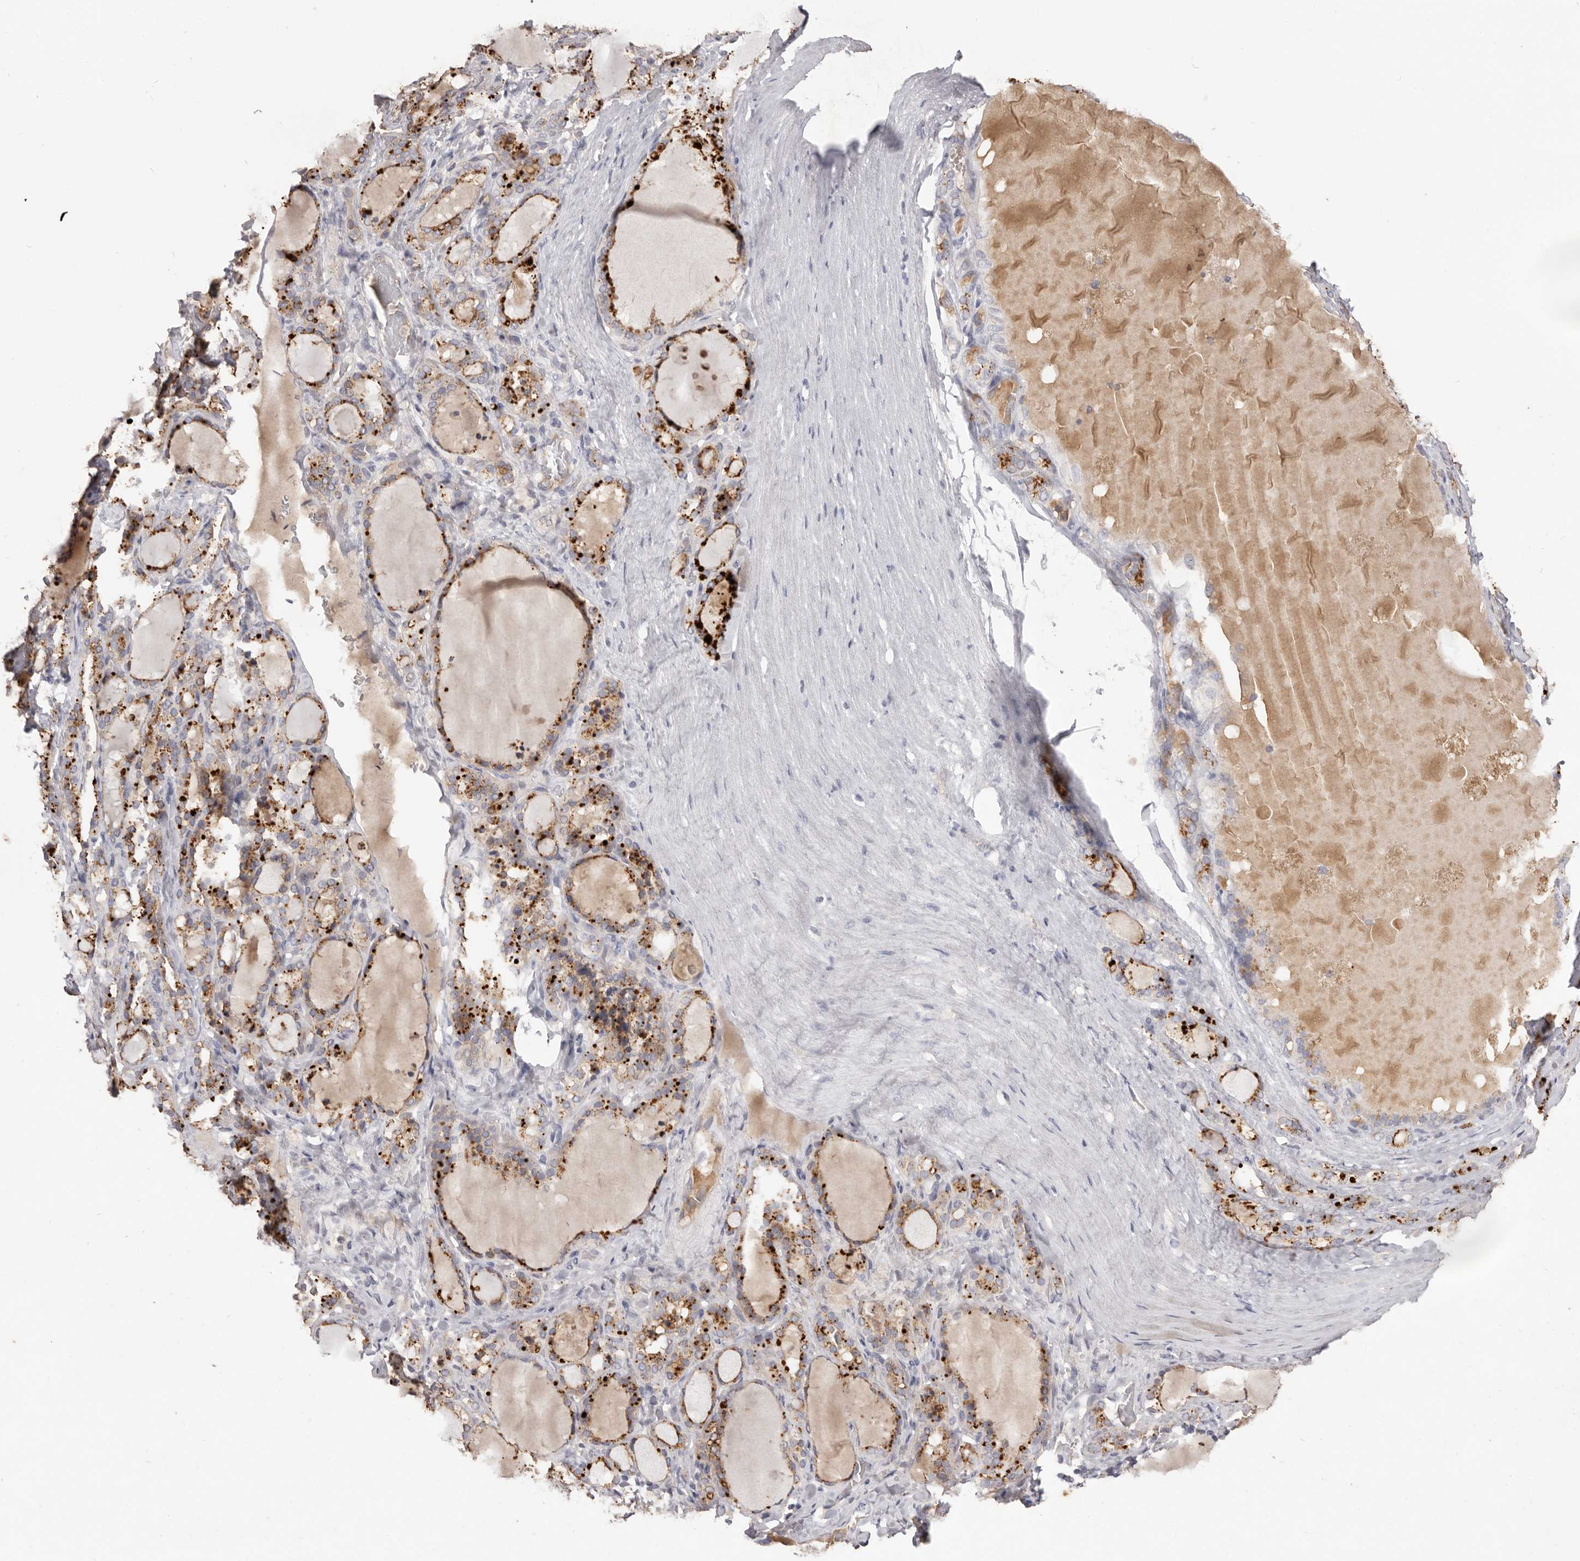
{"staining": {"intensity": "strong", "quantity": ">75%", "location": "cytoplasmic/membranous"}, "tissue": "thyroid gland", "cell_type": "Glandular cells", "image_type": "normal", "snomed": [{"axis": "morphology", "description": "Normal tissue, NOS"}, {"axis": "topography", "description": "Thyroid gland"}], "caption": "This is a micrograph of IHC staining of unremarkable thyroid gland, which shows strong expression in the cytoplasmic/membranous of glandular cells.", "gene": "HCAR2", "patient": {"sex": "female", "age": 22}}